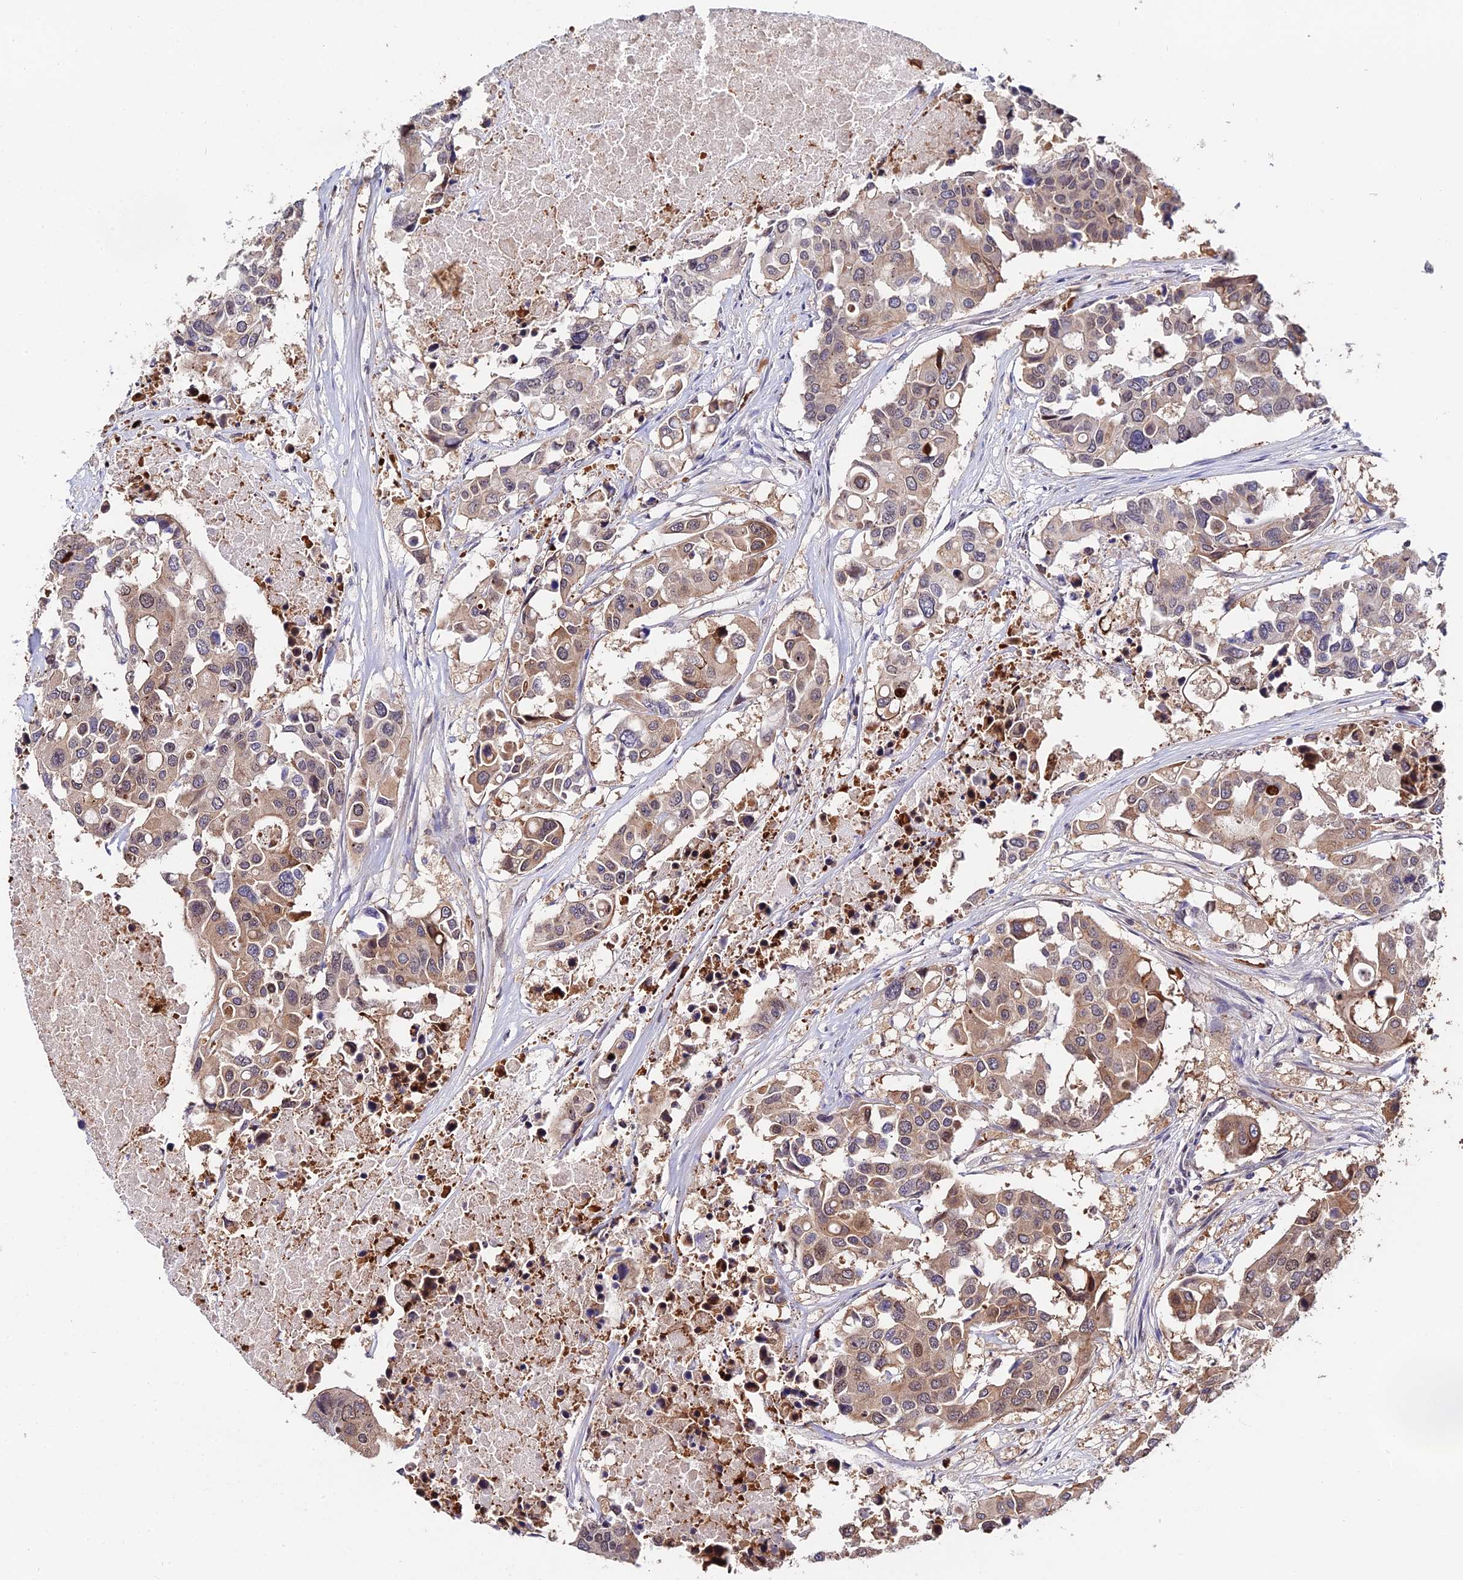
{"staining": {"intensity": "moderate", "quantity": ">75%", "location": "cytoplasmic/membranous,nuclear"}, "tissue": "colorectal cancer", "cell_type": "Tumor cells", "image_type": "cancer", "snomed": [{"axis": "morphology", "description": "Adenocarcinoma, NOS"}, {"axis": "topography", "description": "Colon"}], "caption": "IHC (DAB (3,3'-diaminobenzidine)) staining of human colorectal adenocarcinoma exhibits moderate cytoplasmic/membranous and nuclear protein expression in approximately >75% of tumor cells.", "gene": "INPP4A", "patient": {"sex": "male", "age": 77}}